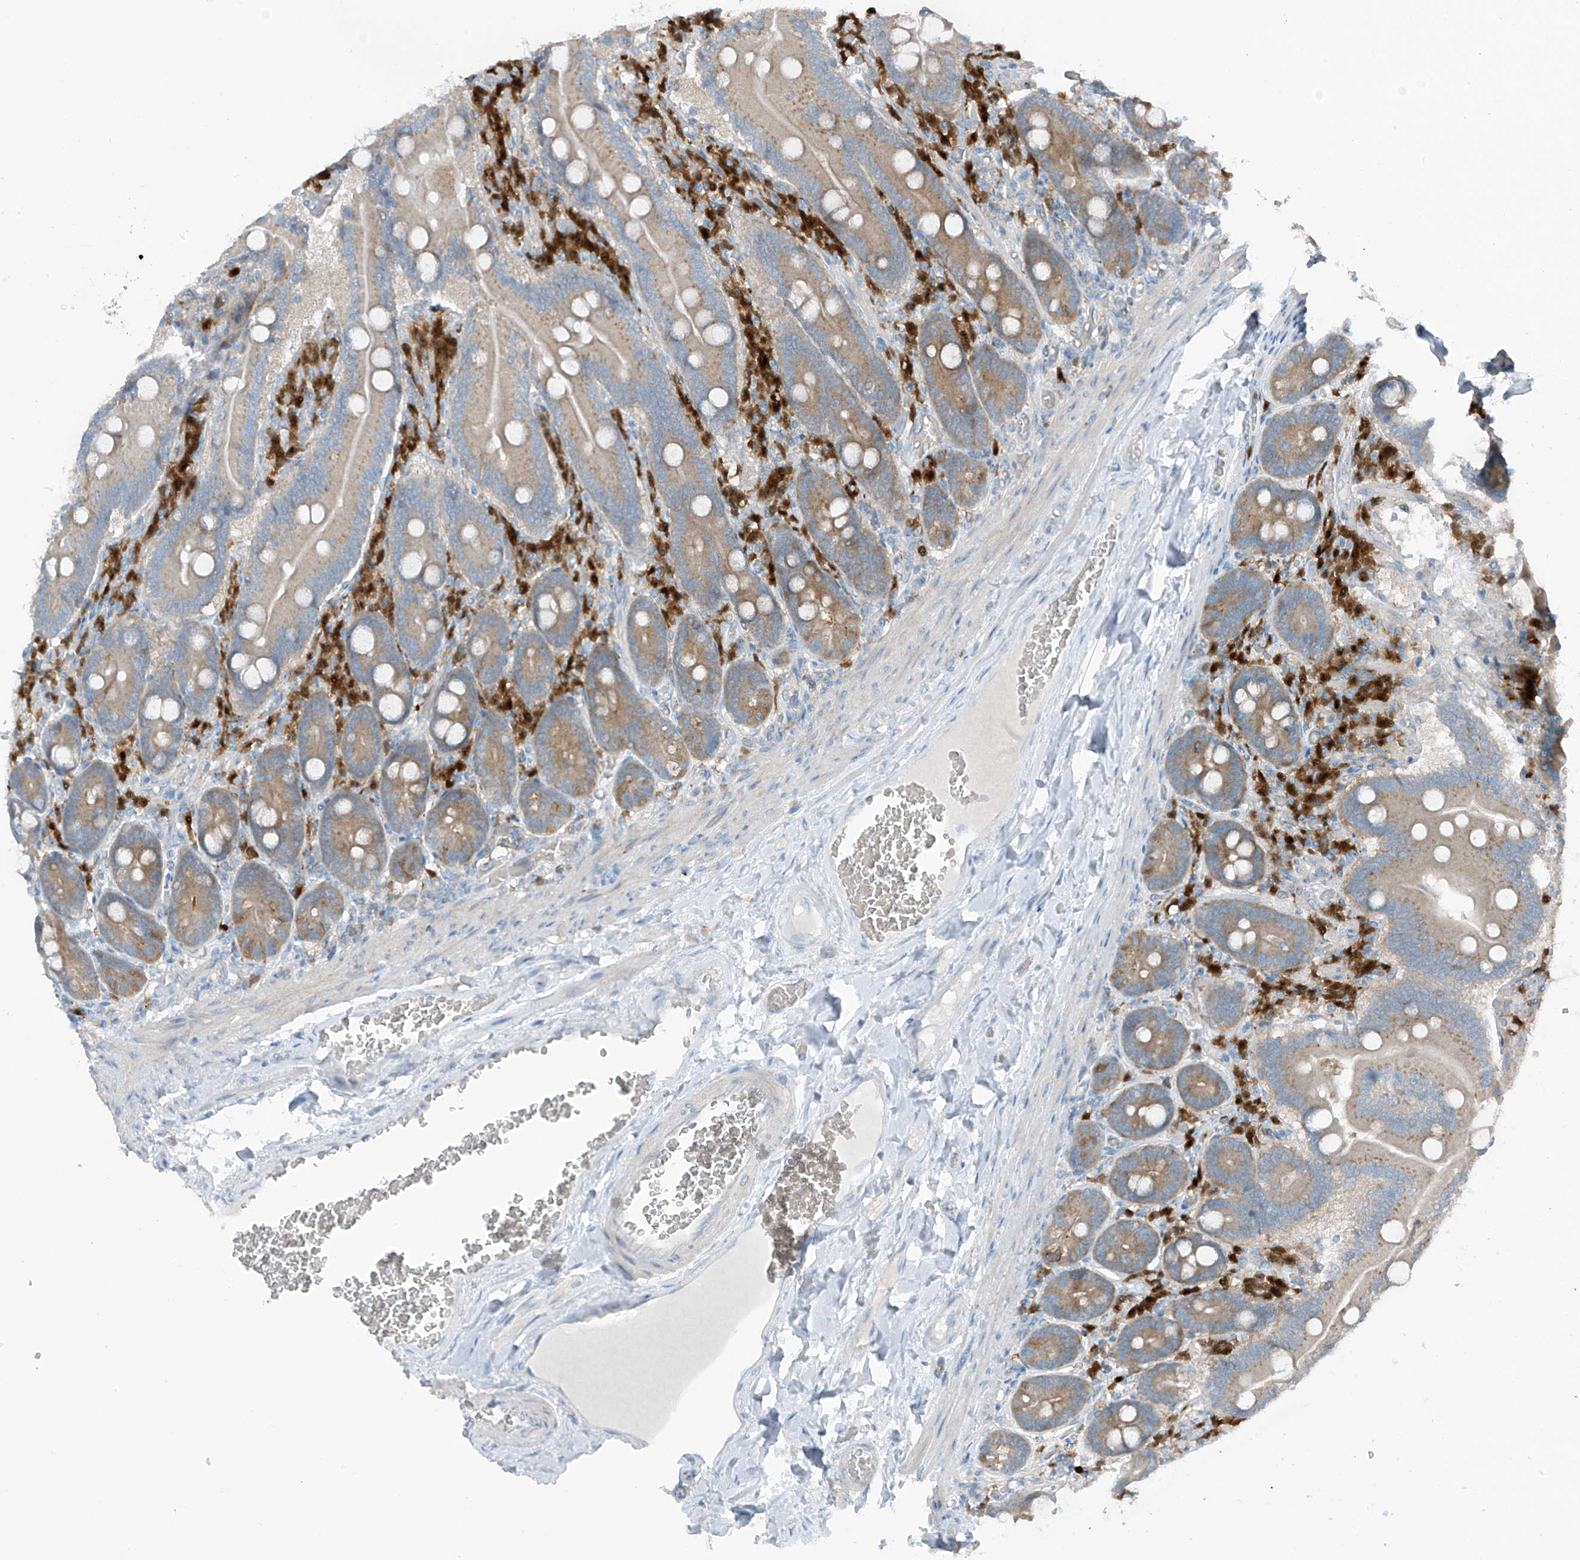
{"staining": {"intensity": "moderate", "quantity": "25%-75%", "location": "cytoplasmic/membranous"}, "tissue": "duodenum", "cell_type": "Glandular cells", "image_type": "normal", "snomed": [{"axis": "morphology", "description": "Normal tissue, NOS"}, {"axis": "topography", "description": "Duodenum"}], "caption": "Duodenum was stained to show a protein in brown. There is medium levels of moderate cytoplasmic/membranous expression in approximately 25%-75% of glandular cells. The staining was performed using DAB to visualize the protein expression in brown, while the nuclei were stained in blue with hematoxylin (Magnification: 20x).", "gene": "SLC12A6", "patient": {"sex": "female", "age": 62}}